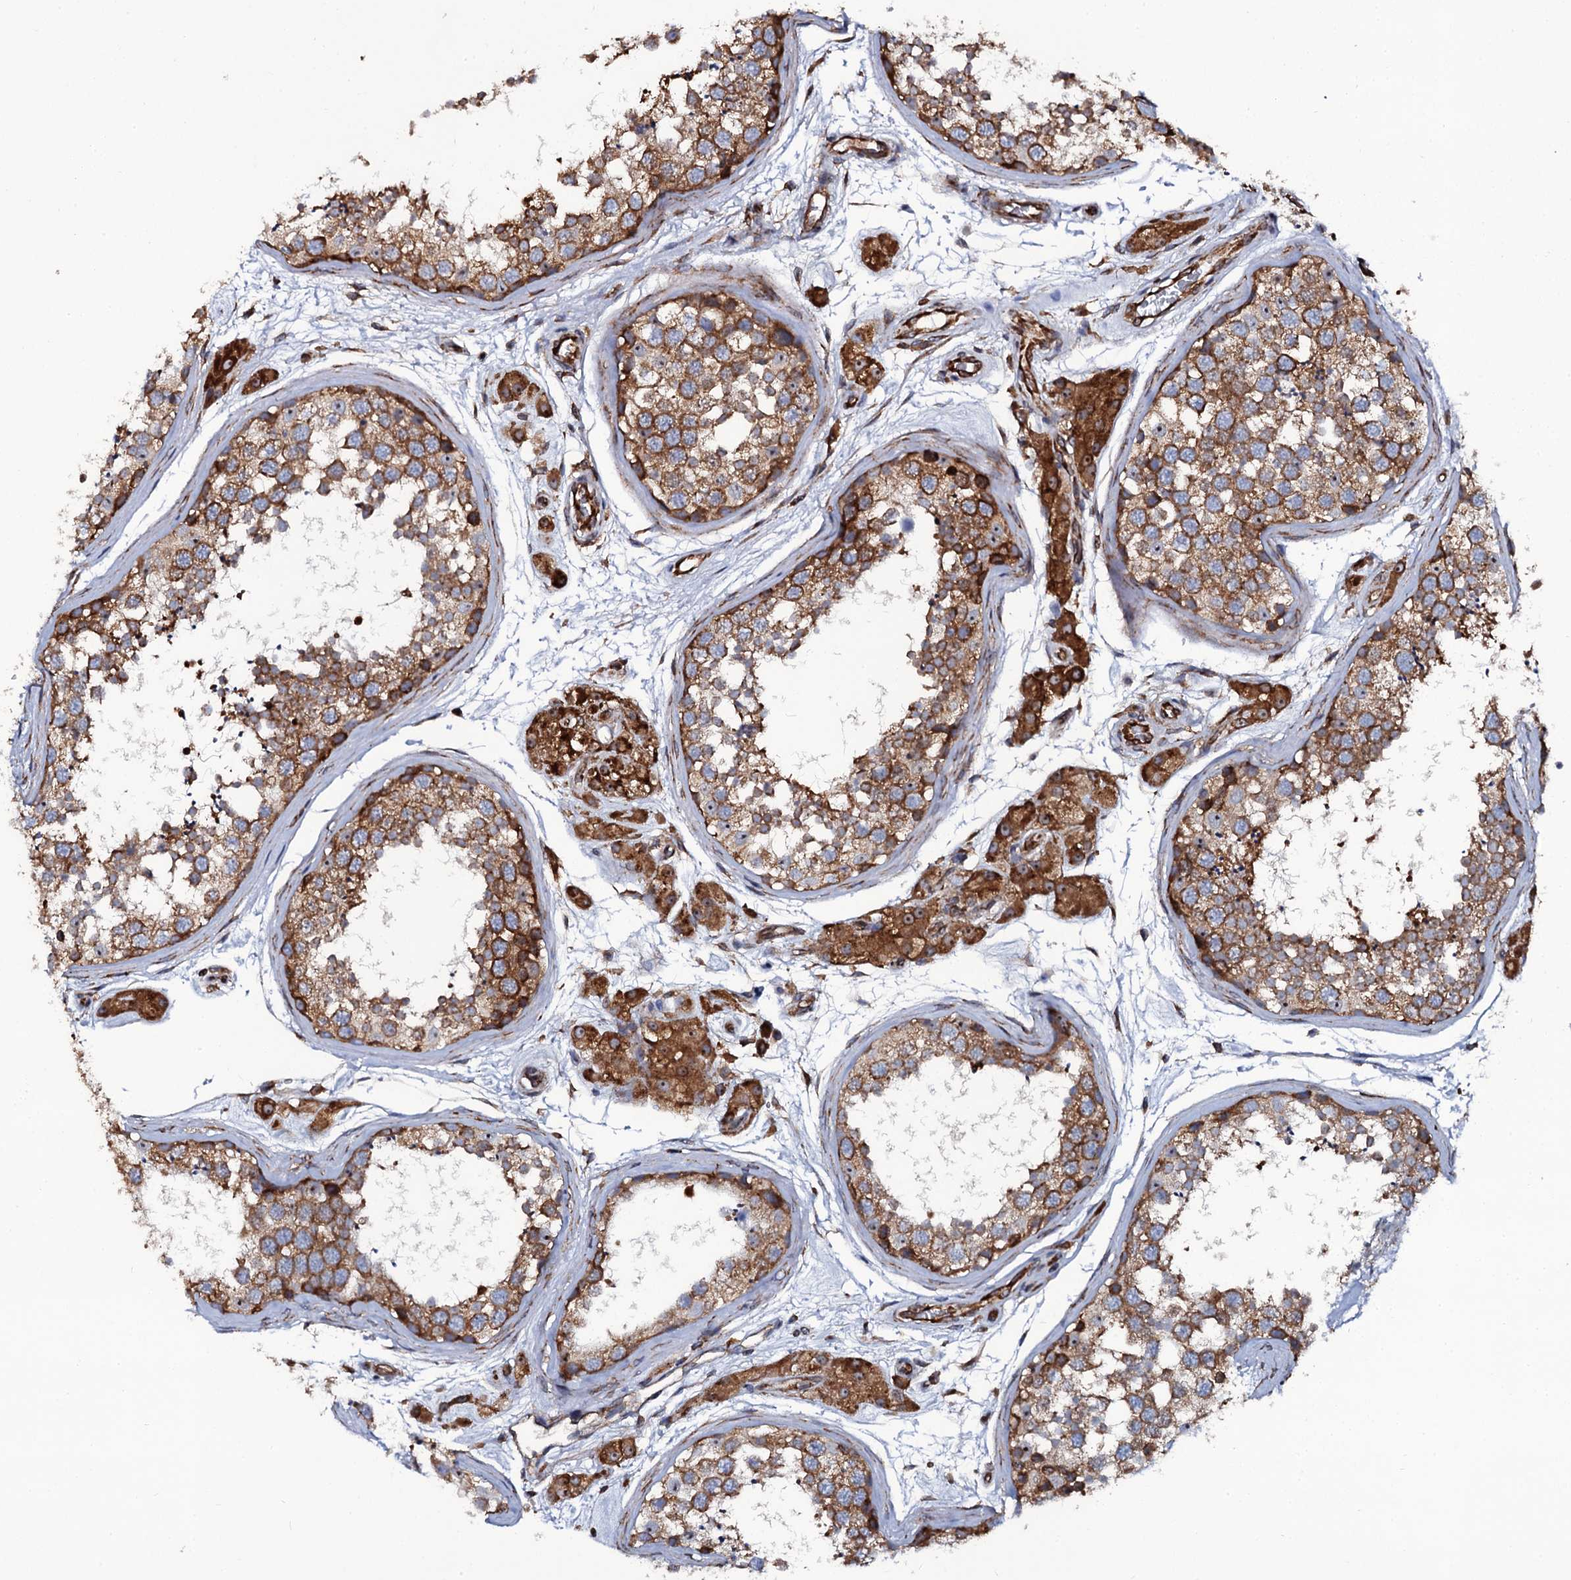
{"staining": {"intensity": "moderate", "quantity": ">75%", "location": "cytoplasmic/membranous"}, "tissue": "testis", "cell_type": "Cells in seminiferous ducts", "image_type": "normal", "snomed": [{"axis": "morphology", "description": "Normal tissue, NOS"}, {"axis": "topography", "description": "Testis"}], "caption": "Immunohistochemistry micrograph of normal testis: testis stained using immunohistochemistry demonstrates medium levels of moderate protein expression localized specifically in the cytoplasmic/membranous of cells in seminiferous ducts, appearing as a cytoplasmic/membranous brown color.", "gene": "SPTY2D1", "patient": {"sex": "male", "age": 56}}